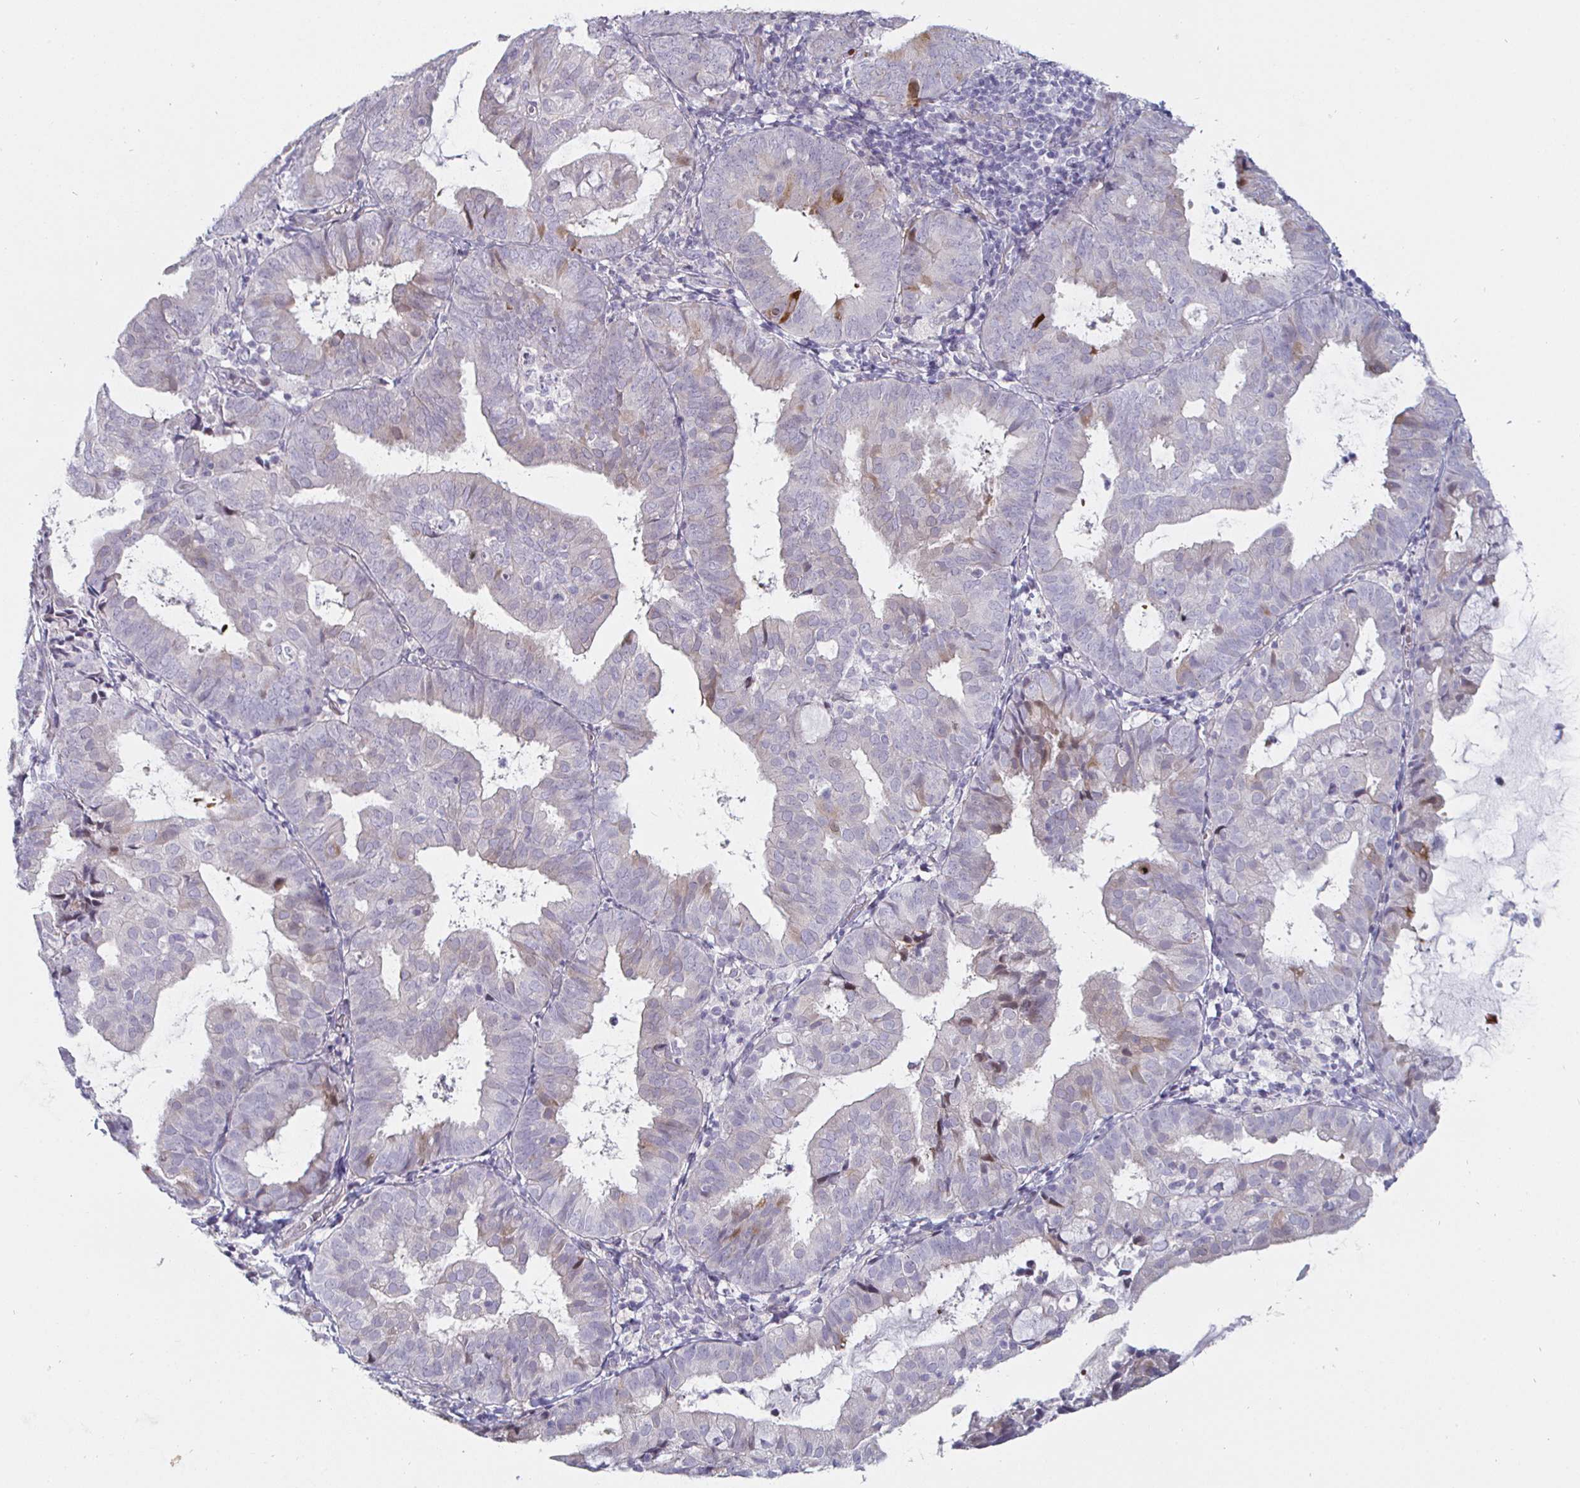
{"staining": {"intensity": "strong", "quantity": "<25%", "location": "cytoplasmic/membranous"}, "tissue": "endometrial cancer", "cell_type": "Tumor cells", "image_type": "cancer", "snomed": [{"axis": "morphology", "description": "Adenocarcinoma, NOS"}, {"axis": "topography", "description": "Endometrium"}], "caption": "Endometrial adenocarcinoma stained for a protein (brown) demonstrates strong cytoplasmic/membranous positive staining in about <25% of tumor cells.", "gene": "DMRTB1", "patient": {"sex": "female", "age": 80}}